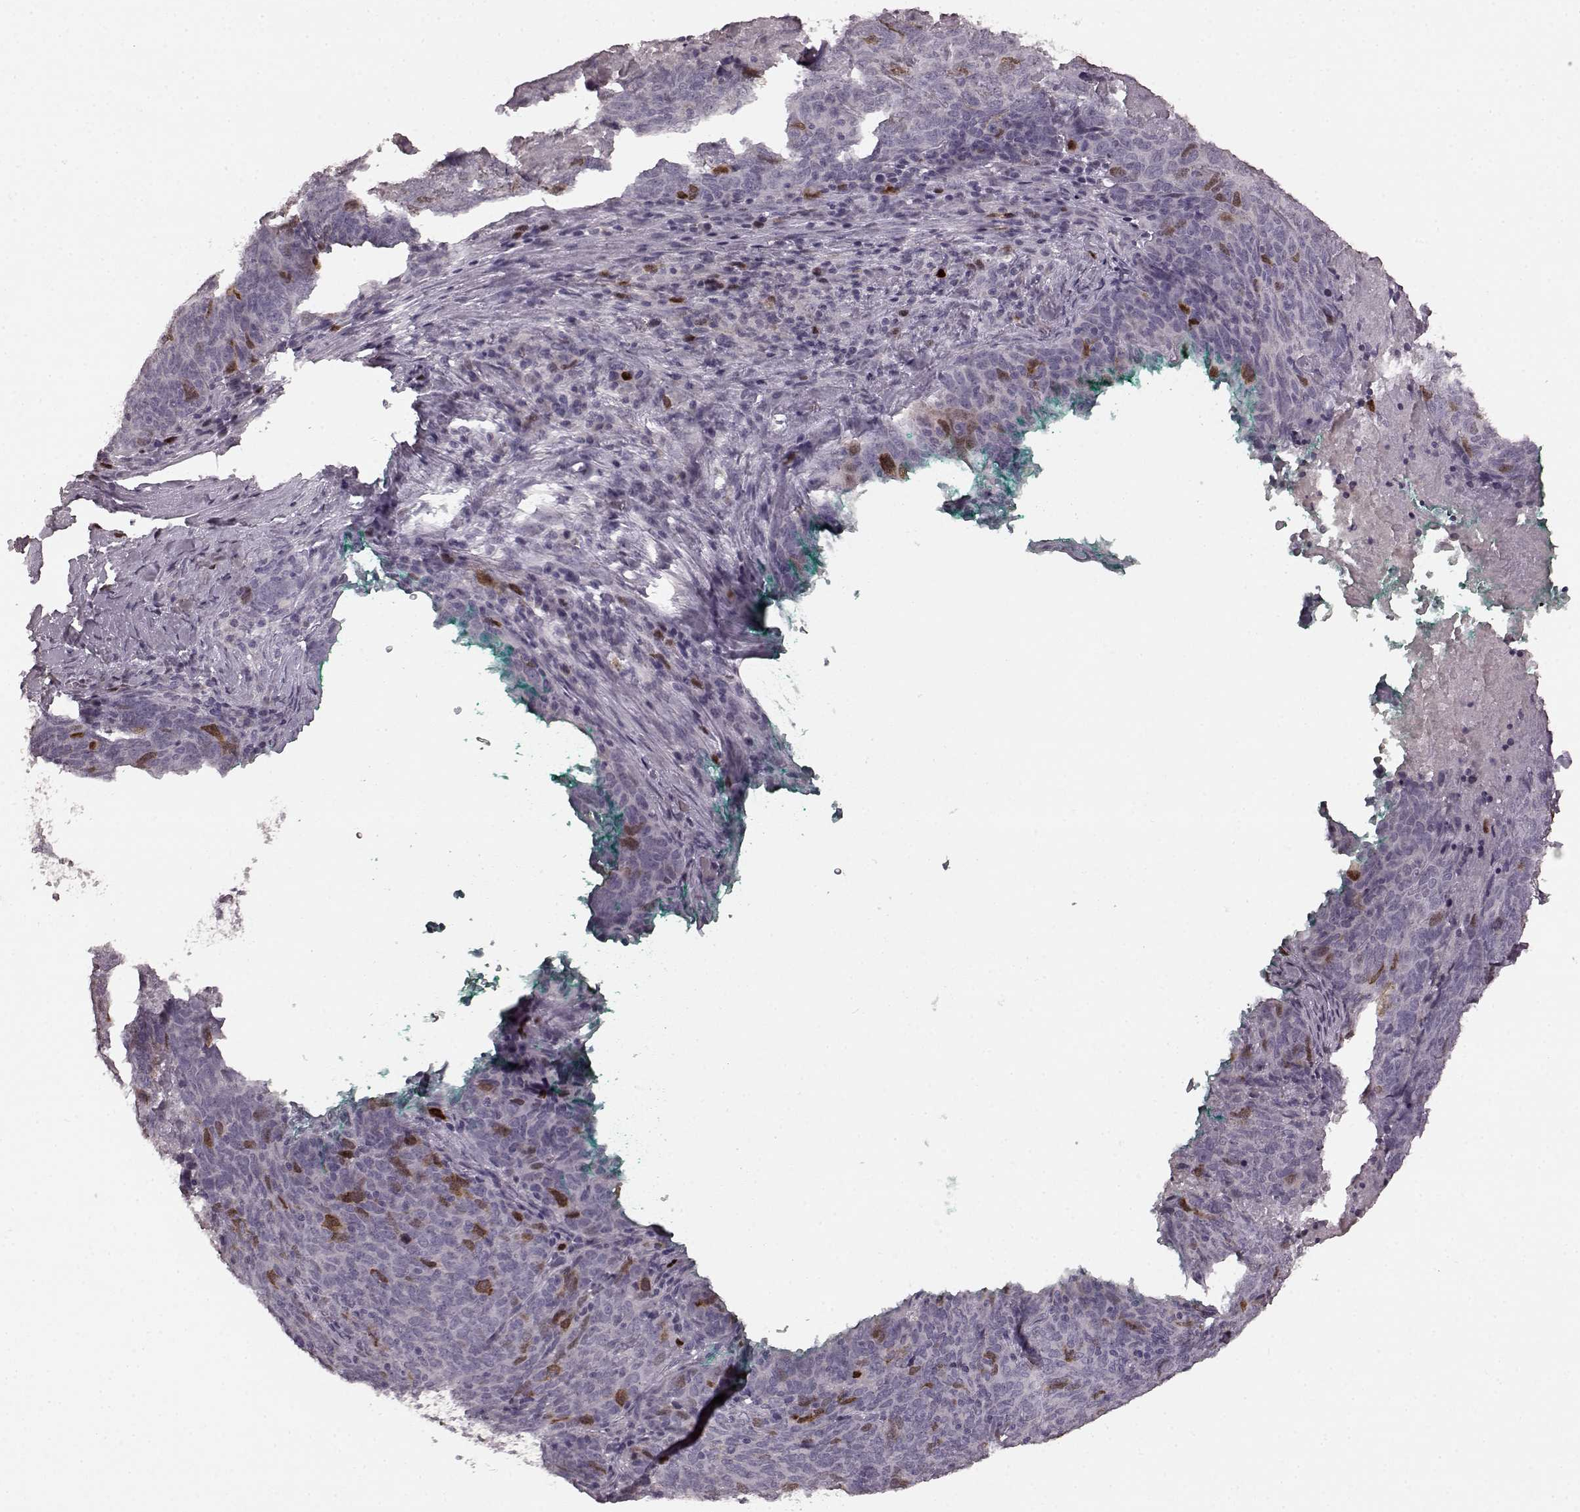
{"staining": {"intensity": "moderate", "quantity": "<25%", "location": "nuclear"}, "tissue": "skin cancer", "cell_type": "Tumor cells", "image_type": "cancer", "snomed": [{"axis": "morphology", "description": "Squamous cell carcinoma, NOS"}, {"axis": "topography", "description": "Skin"}, {"axis": "topography", "description": "Anal"}], "caption": "Protein analysis of skin cancer tissue shows moderate nuclear staining in approximately <25% of tumor cells.", "gene": "CCNA2", "patient": {"sex": "female", "age": 51}}